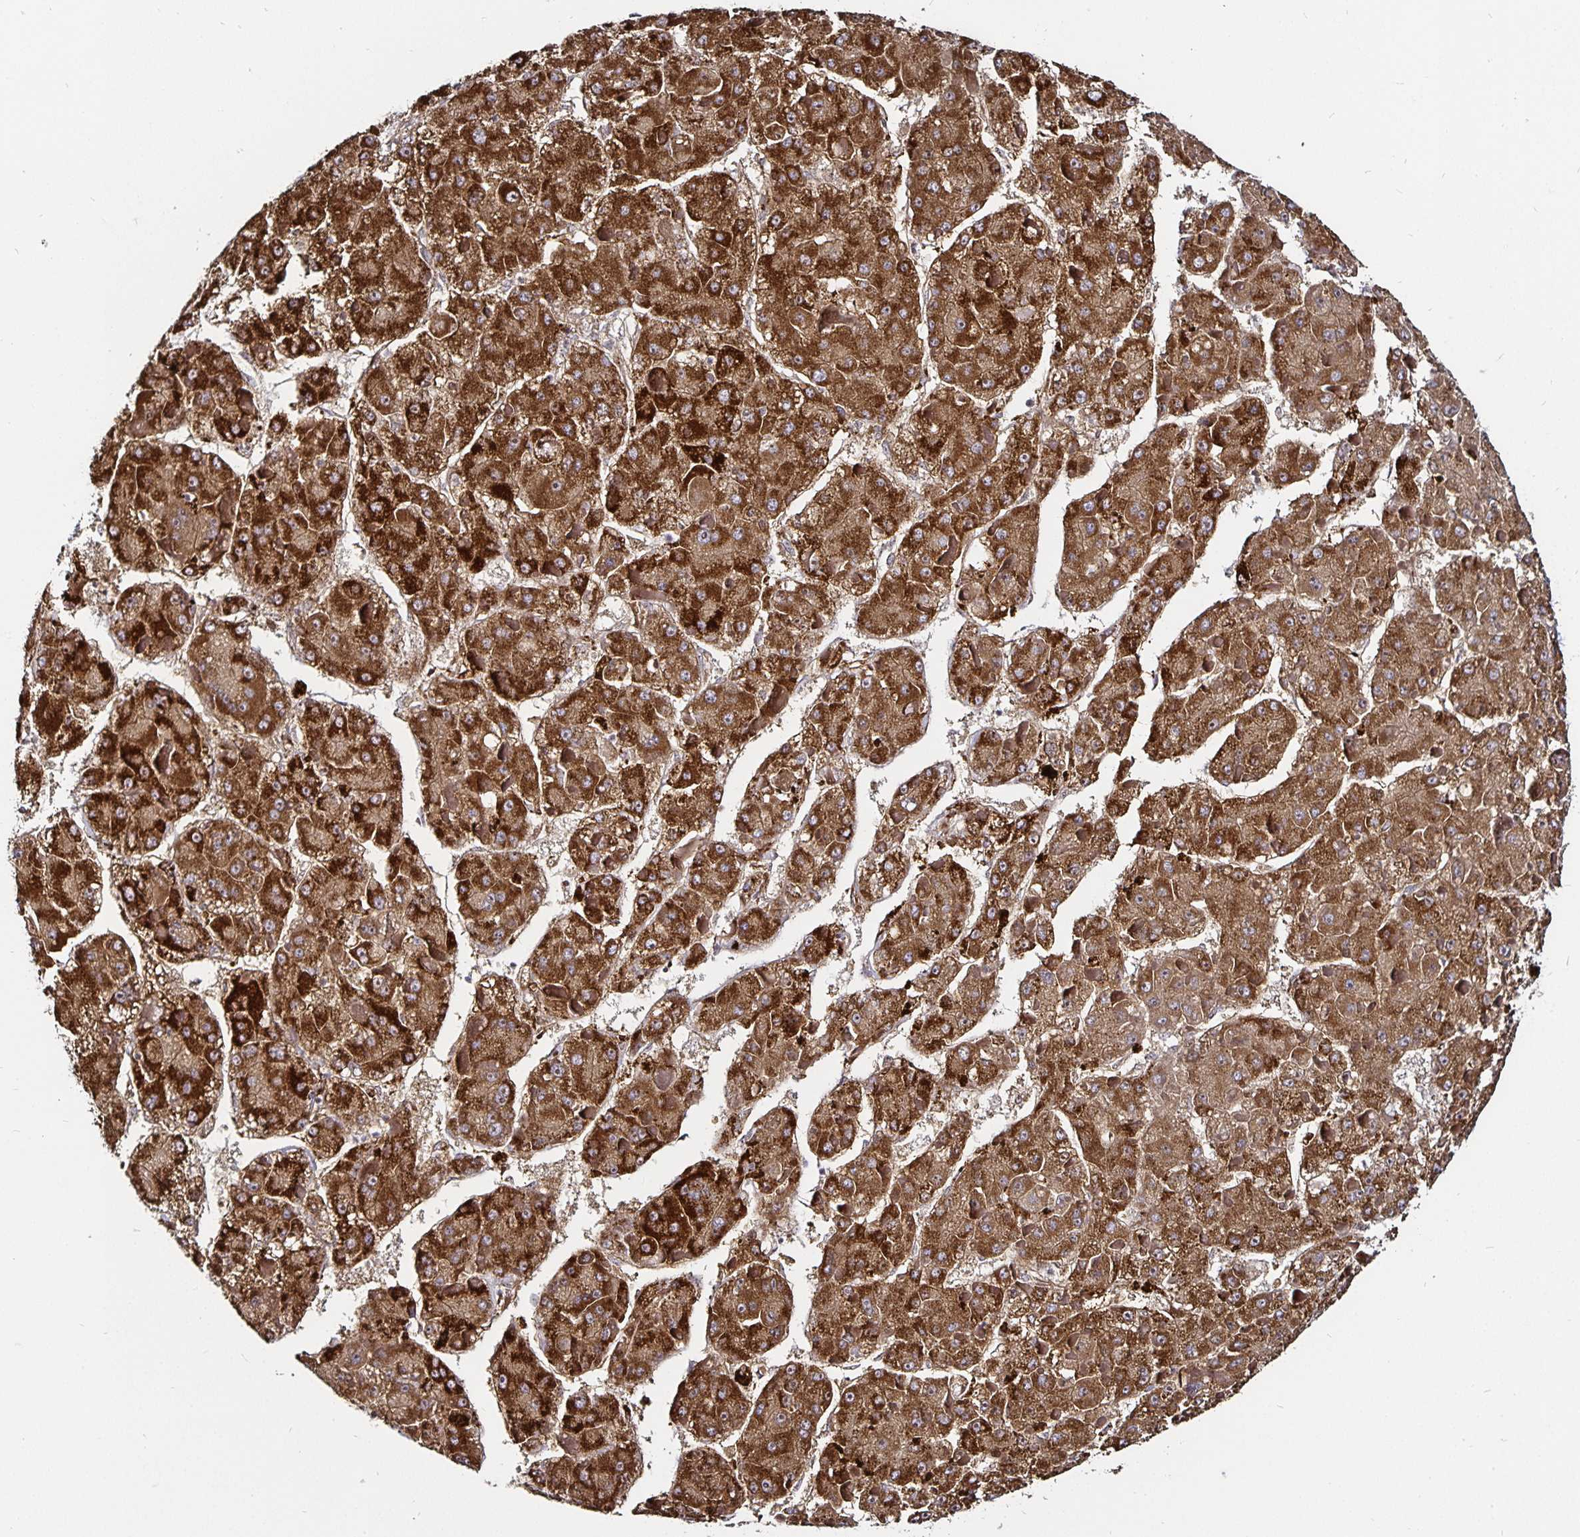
{"staining": {"intensity": "strong", "quantity": ">75%", "location": "cytoplasmic/membranous"}, "tissue": "liver cancer", "cell_type": "Tumor cells", "image_type": "cancer", "snomed": [{"axis": "morphology", "description": "Carcinoma, Hepatocellular, NOS"}, {"axis": "topography", "description": "Liver"}], "caption": "Liver hepatocellular carcinoma was stained to show a protein in brown. There is high levels of strong cytoplasmic/membranous expression in about >75% of tumor cells.", "gene": "CYP27A1", "patient": {"sex": "female", "age": 73}}